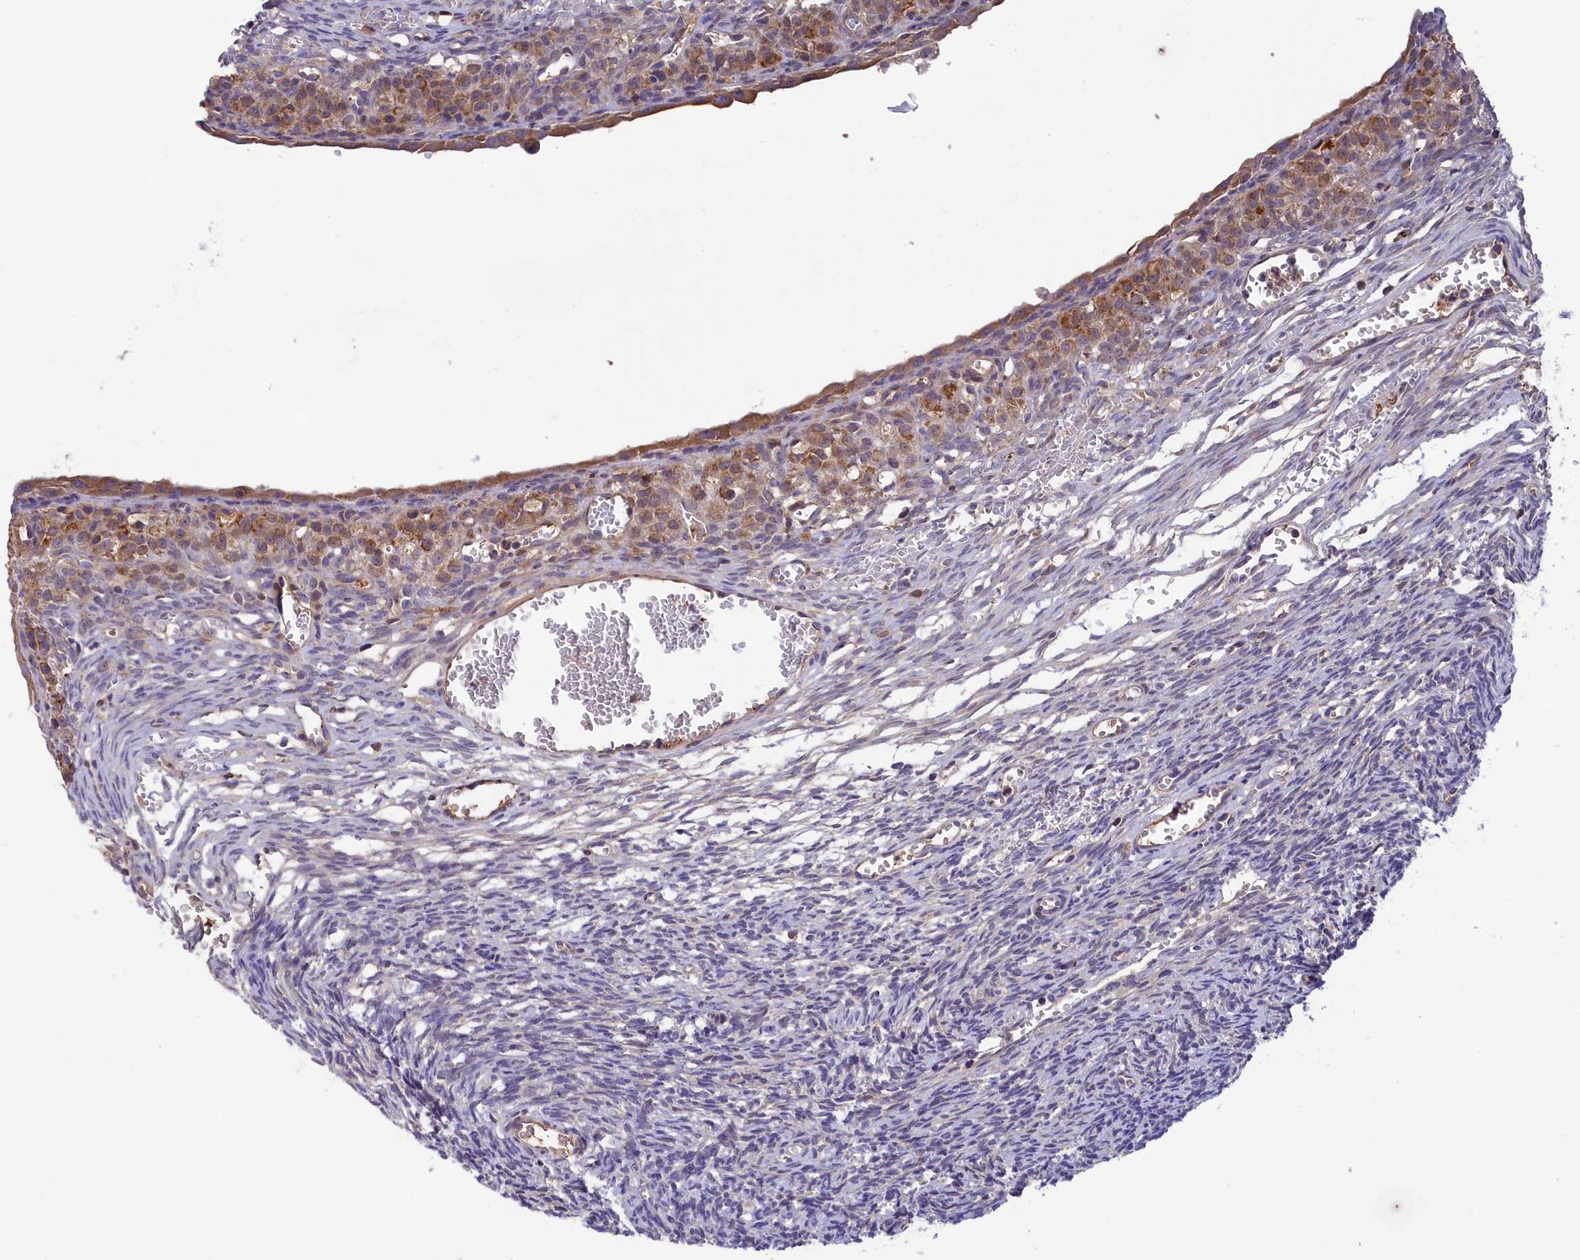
{"staining": {"intensity": "moderate", "quantity": ">75%", "location": "cytoplasmic/membranous"}, "tissue": "ovary", "cell_type": "Follicle cells", "image_type": "normal", "snomed": [{"axis": "morphology", "description": "Normal tissue, NOS"}, {"axis": "topography", "description": "Ovary"}], "caption": "A photomicrograph showing moderate cytoplasmic/membranous positivity in approximately >75% of follicle cells in normal ovary, as visualized by brown immunohistochemical staining.", "gene": "STYX", "patient": {"sex": "female", "age": 39}}